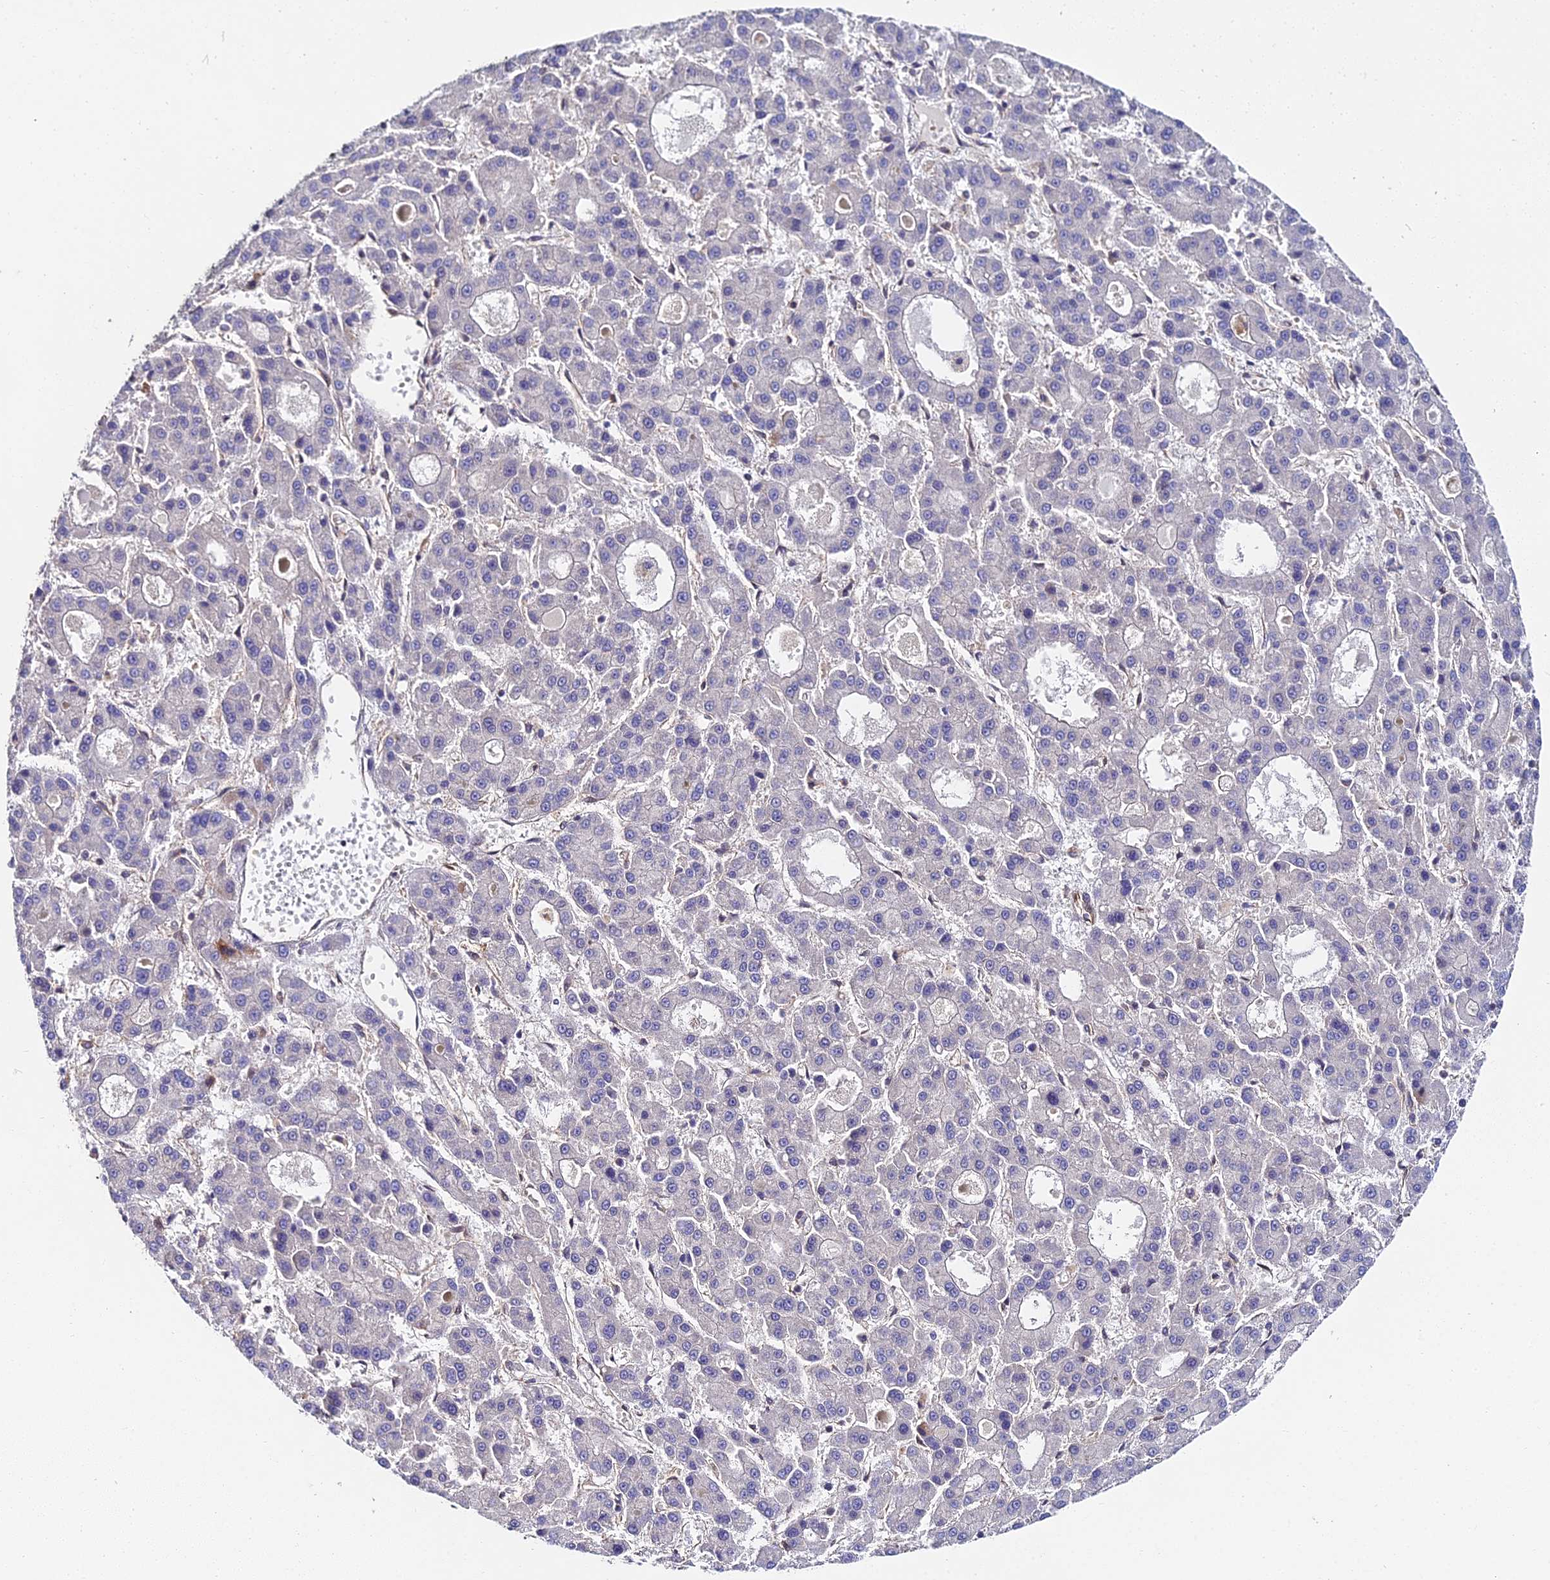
{"staining": {"intensity": "negative", "quantity": "none", "location": "none"}, "tissue": "liver cancer", "cell_type": "Tumor cells", "image_type": "cancer", "snomed": [{"axis": "morphology", "description": "Carcinoma, Hepatocellular, NOS"}, {"axis": "topography", "description": "Liver"}], "caption": "A micrograph of liver hepatocellular carcinoma stained for a protein reveals no brown staining in tumor cells. Brightfield microscopy of immunohistochemistry (IHC) stained with DAB (brown) and hematoxylin (blue), captured at high magnification.", "gene": "PPP2R2C", "patient": {"sex": "male", "age": 70}}